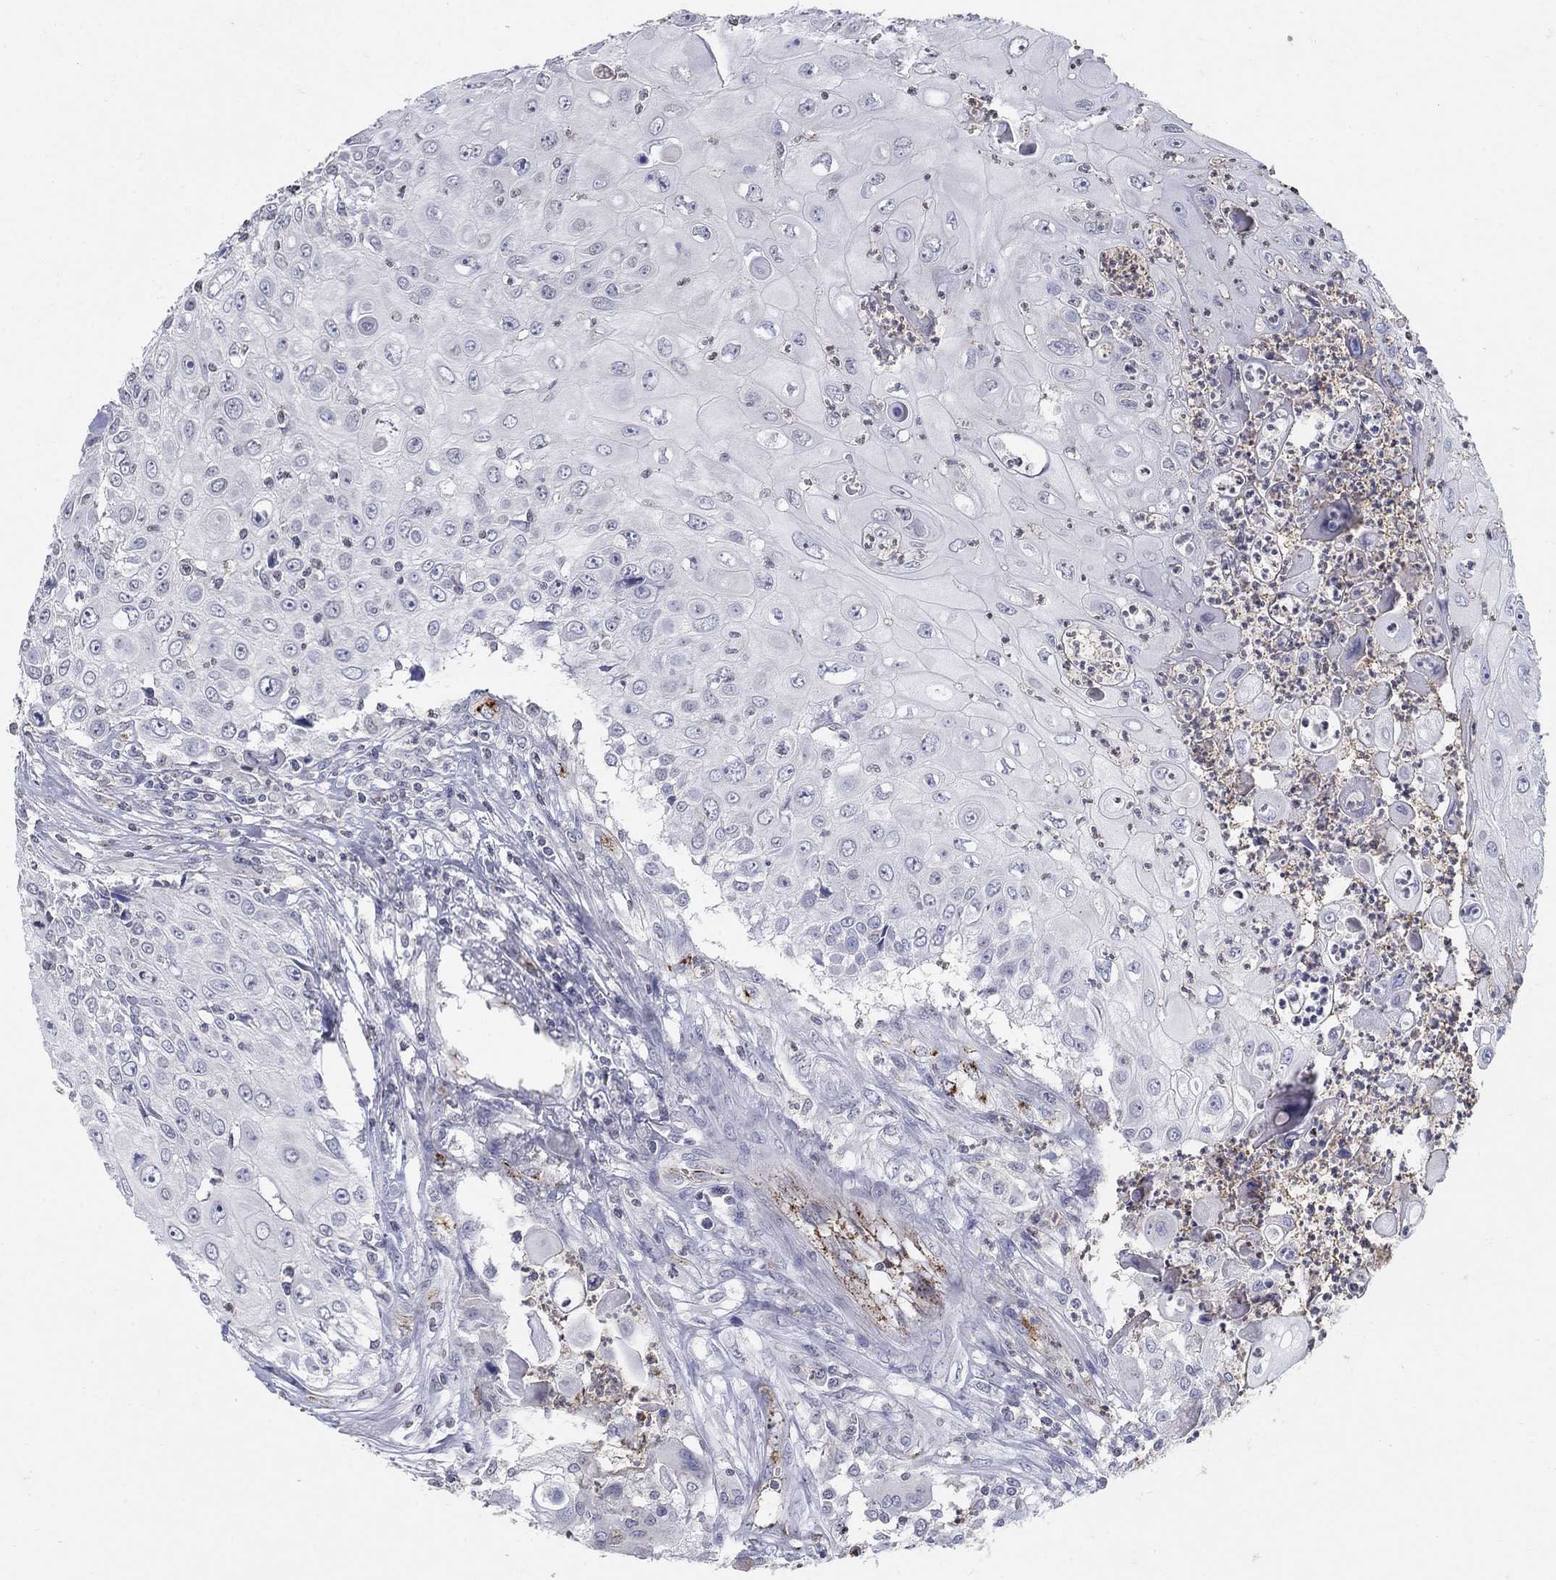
{"staining": {"intensity": "negative", "quantity": "none", "location": "none"}, "tissue": "urothelial cancer", "cell_type": "Tumor cells", "image_type": "cancer", "snomed": [{"axis": "morphology", "description": "Urothelial carcinoma, High grade"}, {"axis": "topography", "description": "Urinary bladder"}], "caption": "This histopathology image is of high-grade urothelial carcinoma stained with immunohistochemistry (IHC) to label a protein in brown with the nuclei are counter-stained blue. There is no expression in tumor cells.", "gene": "TINAG", "patient": {"sex": "female", "age": 79}}